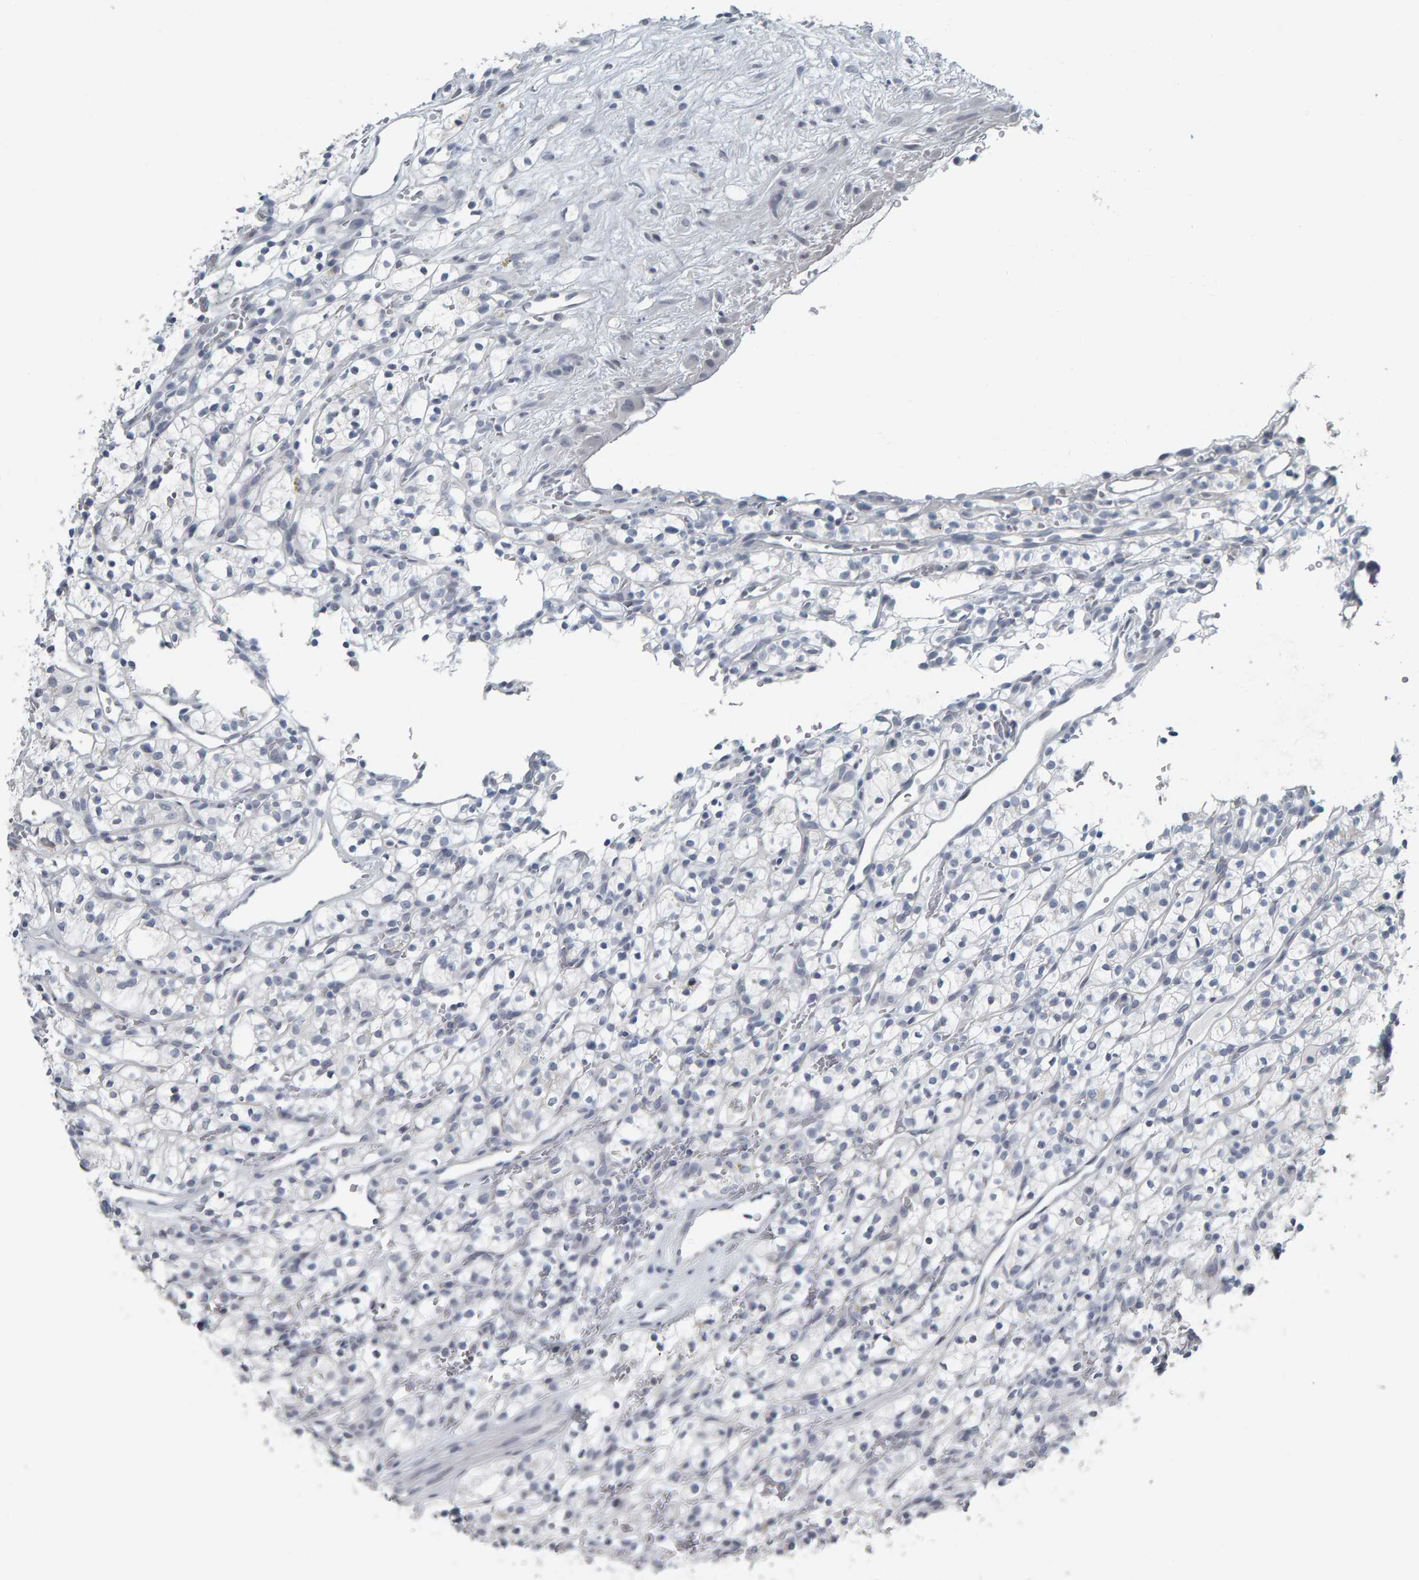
{"staining": {"intensity": "negative", "quantity": "none", "location": "none"}, "tissue": "renal cancer", "cell_type": "Tumor cells", "image_type": "cancer", "snomed": [{"axis": "morphology", "description": "Adenocarcinoma, NOS"}, {"axis": "topography", "description": "Kidney"}], "caption": "Tumor cells show no significant staining in renal adenocarcinoma.", "gene": "PYY", "patient": {"sex": "female", "age": 57}}